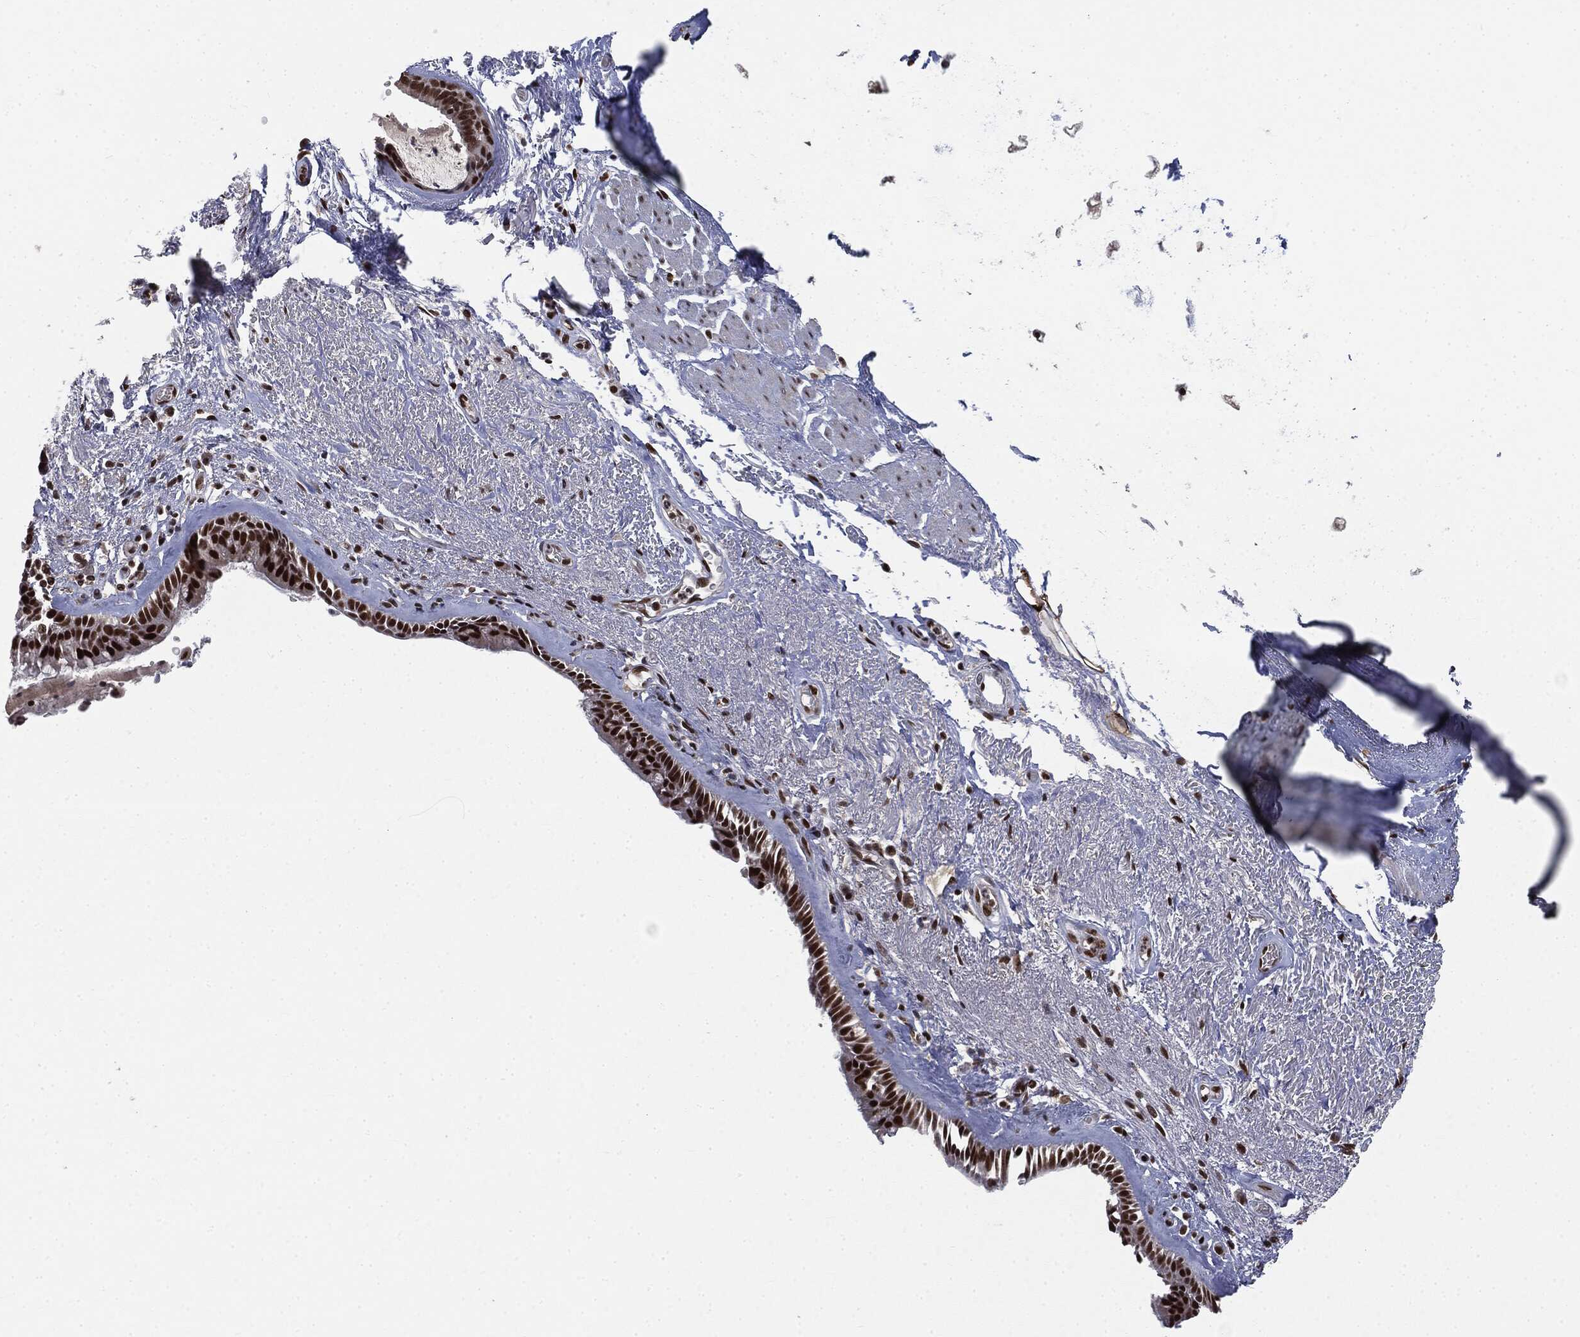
{"staining": {"intensity": "strong", "quantity": ">75%", "location": "nuclear"}, "tissue": "bronchus", "cell_type": "Respiratory epithelial cells", "image_type": "normal", "snomed": [{"axis": "morphology", "description": "Normal tissue, NOS"}, {"axis": "topography", "description": "Bronchus"}], "caption": "Protein expression analysis of benign human bronchus reveals strong nuclear positivity in approximately >75% of respiratory epithelial cells. The staining was performed using DAB, with brown indicating positive protein expression. Nuclei are stained blue with hematoxylin.", "gene": "DPH2", "patient": {"sex": "male", "age": 82}}